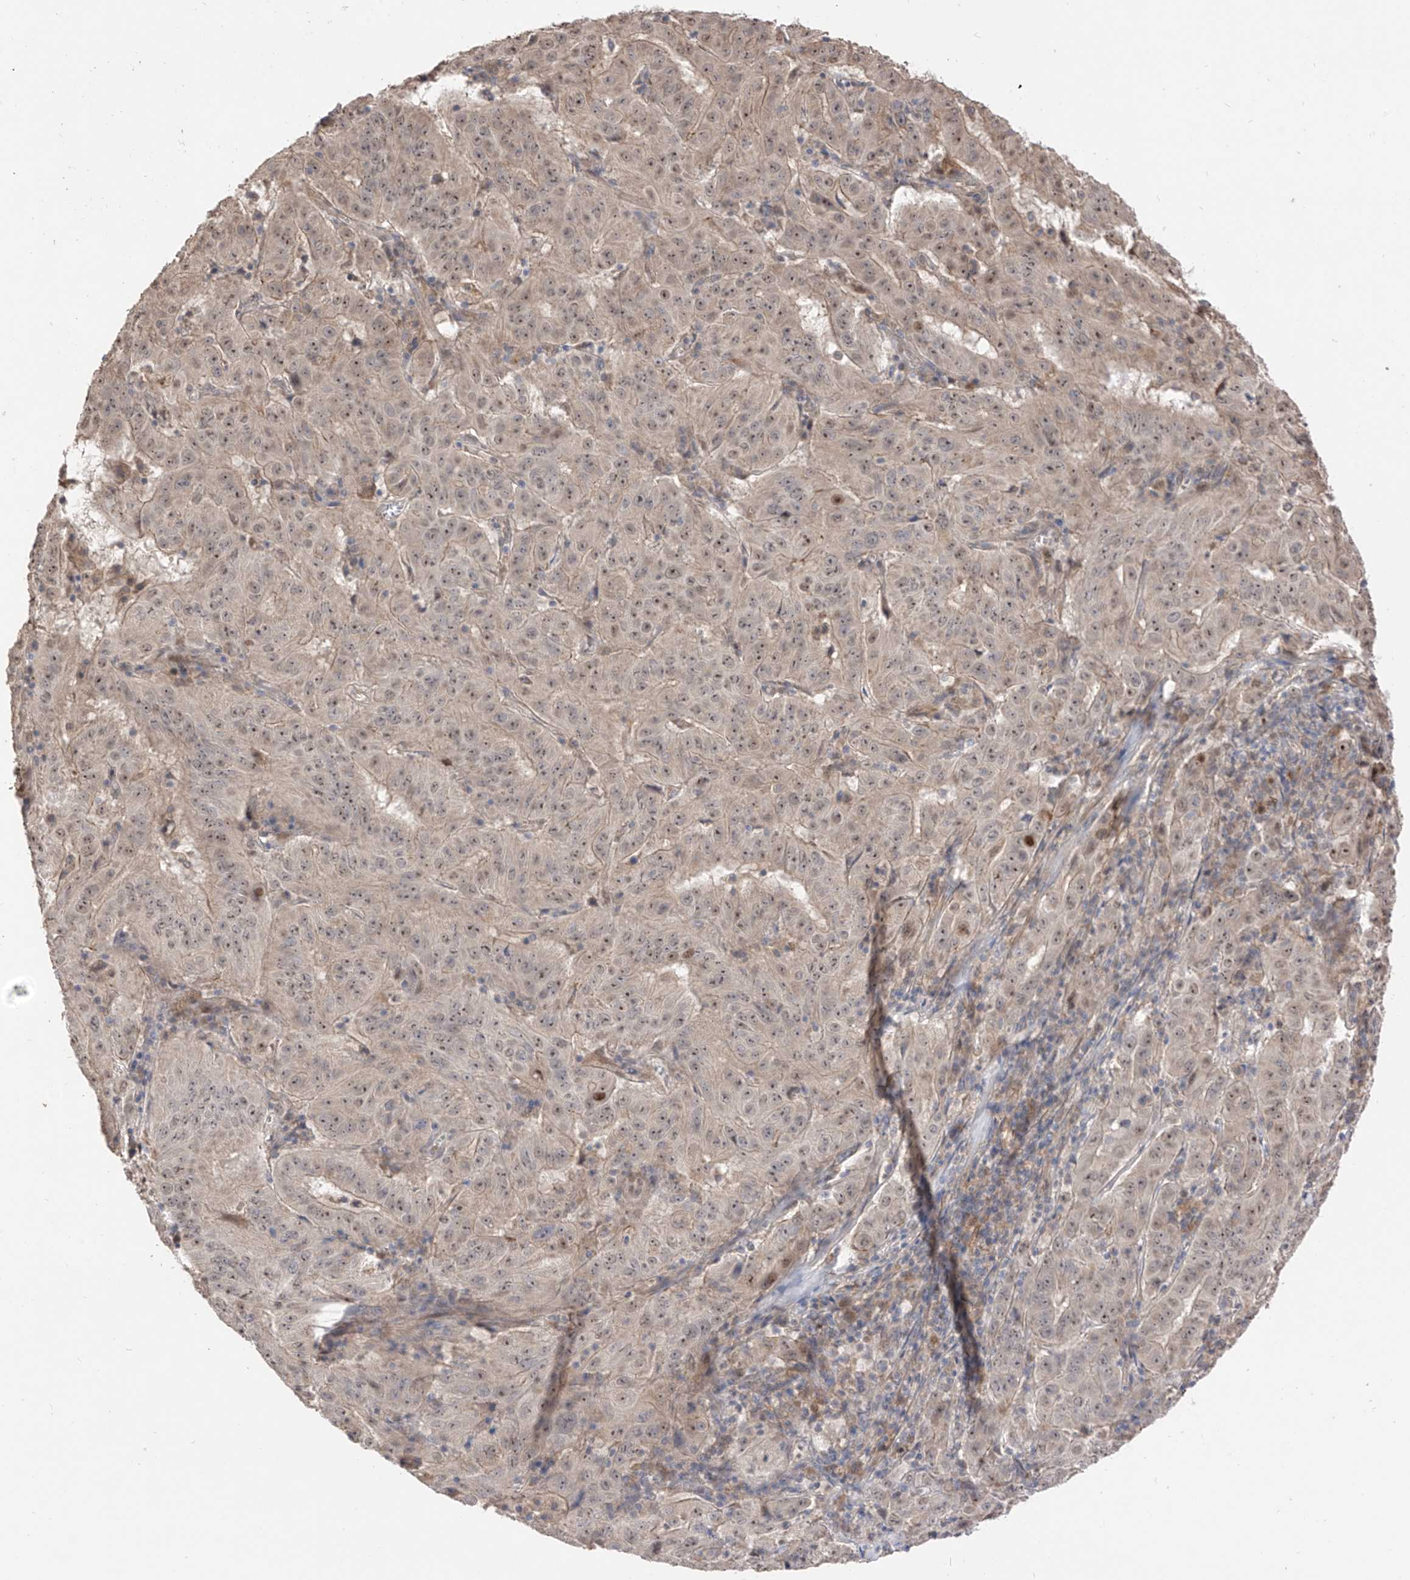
{"staining": {"intensity": "moderate", "quantity": ">75%", "location": "nuclear"}, "tissue": "pancreatic cancer", "cell_type": "Tumor cells", "image_type": "cancer", "snomed": [{"axis": "morphology", "description": "Adenocarcinoma, NOS"}, {"axis": "topography", "description": "Pancreas"}], "caption": "The image displays a brown stain indicating the presence of a protein in the nuclear of tumor cells in adenocarcinoma (pancreatic). Using DAB (3,3'-diaminobenzidine) (brown) and hematoxylin (blue) stains, captured at high magnification using brightfield microscopy.", "gene": "LATS1", "patient": {"sex": "male", "age": 63}}